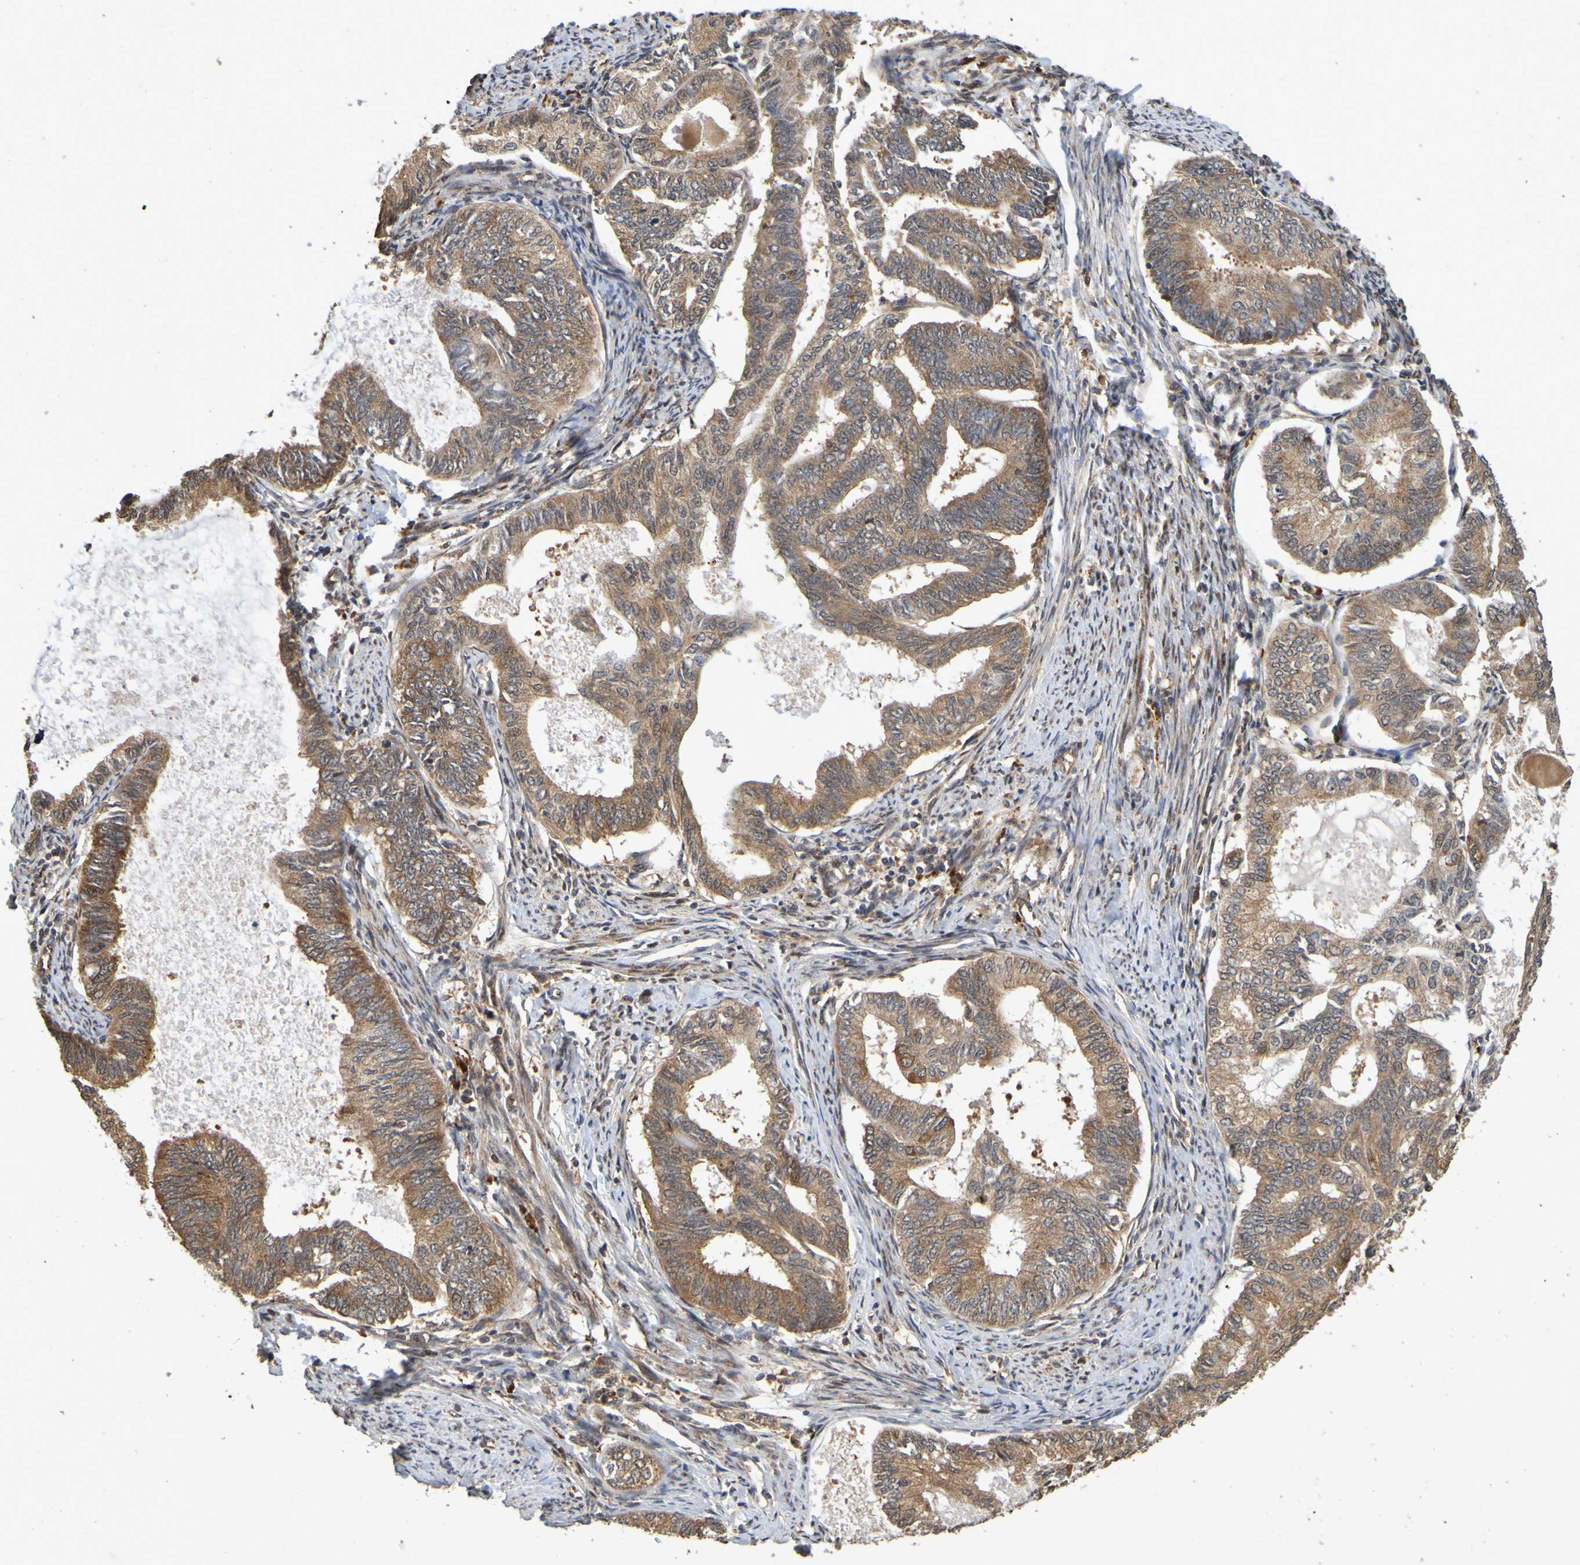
{"staining": {"intensity": "moderate", "quantity": ">75%", "location": "cytoplasmic/membranous"}, "tissue": "endometrial cancer", "cell_type": "Tumor cells", "image_type": "cancer", "snomed": [{"axis": "morphology", "description": "Adenocarcinoma, NOS"}, {"axis": "topography", "description": "Endometrium"}], "caption": "Endometrial cancer (adenocarcinoma) stained with DAB (3,3'-diaminobenzidine) immunohistochemistry shows medium levels of moderate cytoplasmic/membranous expression in approximately >75% of tumor cells. Immunohistochemistry (ihc) stains the protein of interest in brown and the nuclei are stained blue.", "gene": "OCRL", "patient": {"sex": "female", "age": 86}}